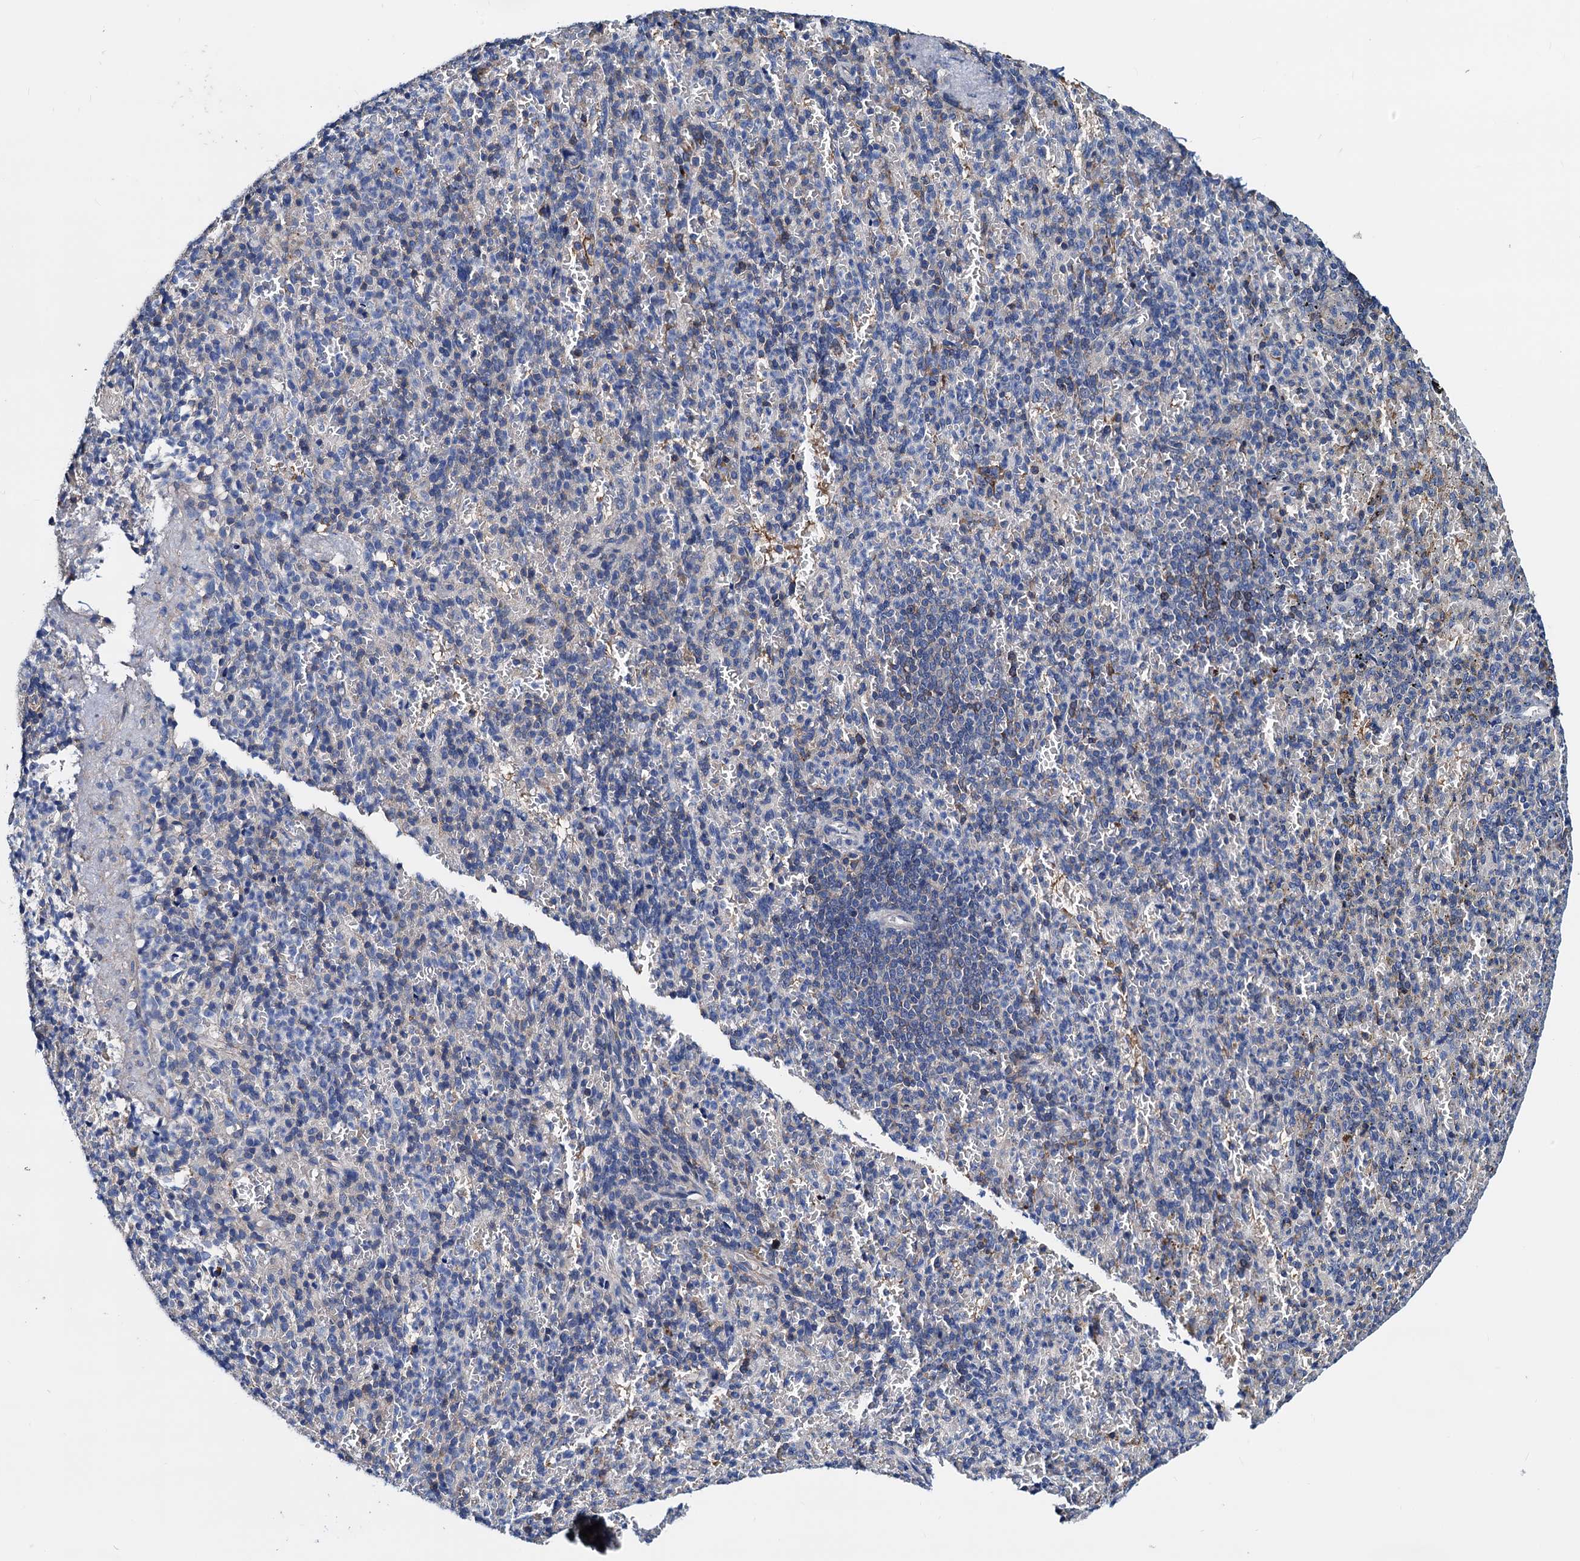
{"staining": {"intensity": "negative", "quantity": "none", "location": "none"}, "tissue": "spleen", "cell_type": "Cells in red pulp", "image_type": "normal", "snomed": [{"axis": "morphology", "description": "Normal tissue, NOS"}, {"axis": "topography", "description": "Spleen"}], "caption": "IHC micrograph of unremarkable human spleen stained for a protein (brown), which shows no positivity in cells in red pulp. The staining is performed using DAB (3,3'-diaminobenzidine) brown chromogen with nuclei counter-stained in using hematoxylin.", "gene": "GCOM1", "patient": {"sex": "female", "age": 74}}